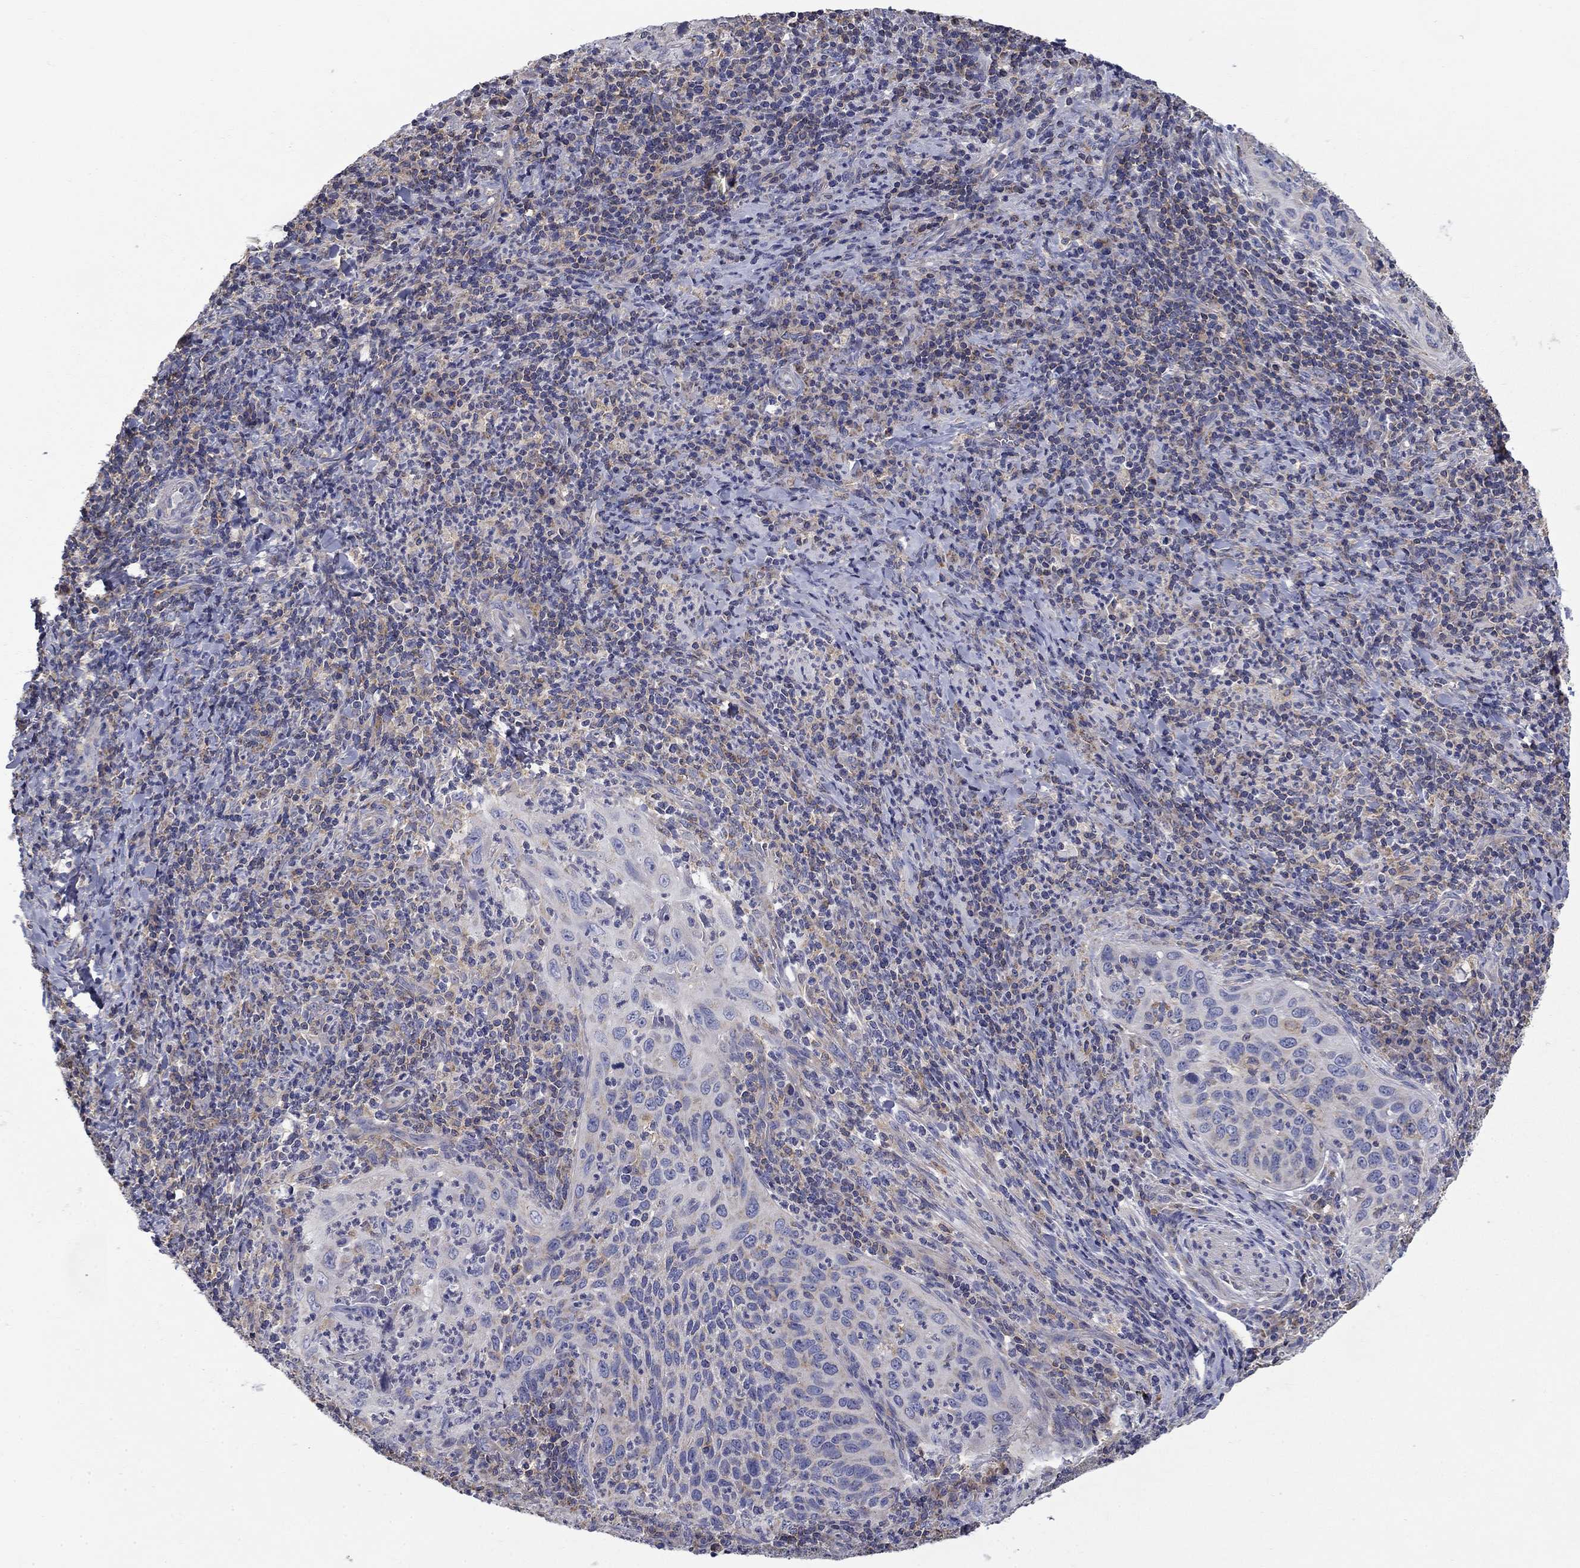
{"staining": {"intensity": "negative", "quantity": "none", "location": "none"}, "tissue": "cervical cancer", "cell_type": "Tumor cells", "image_type": "cancer", "snomed": [{"axis": "morphology", "description": "Squamous cell carcinoma, NOS"}, {"axis": "topography", "description": "Cervix"}], "caption": "This photomicrograph is of squamous cell carcinoma (cervical) stained with immunohistochemistry (IHC) to label a protein in brown with the nuclei are counter-stained blue. There is no positivity in tumor cells.", "gene": "NME5", "patient": {"sex": "female", "age": 26}}